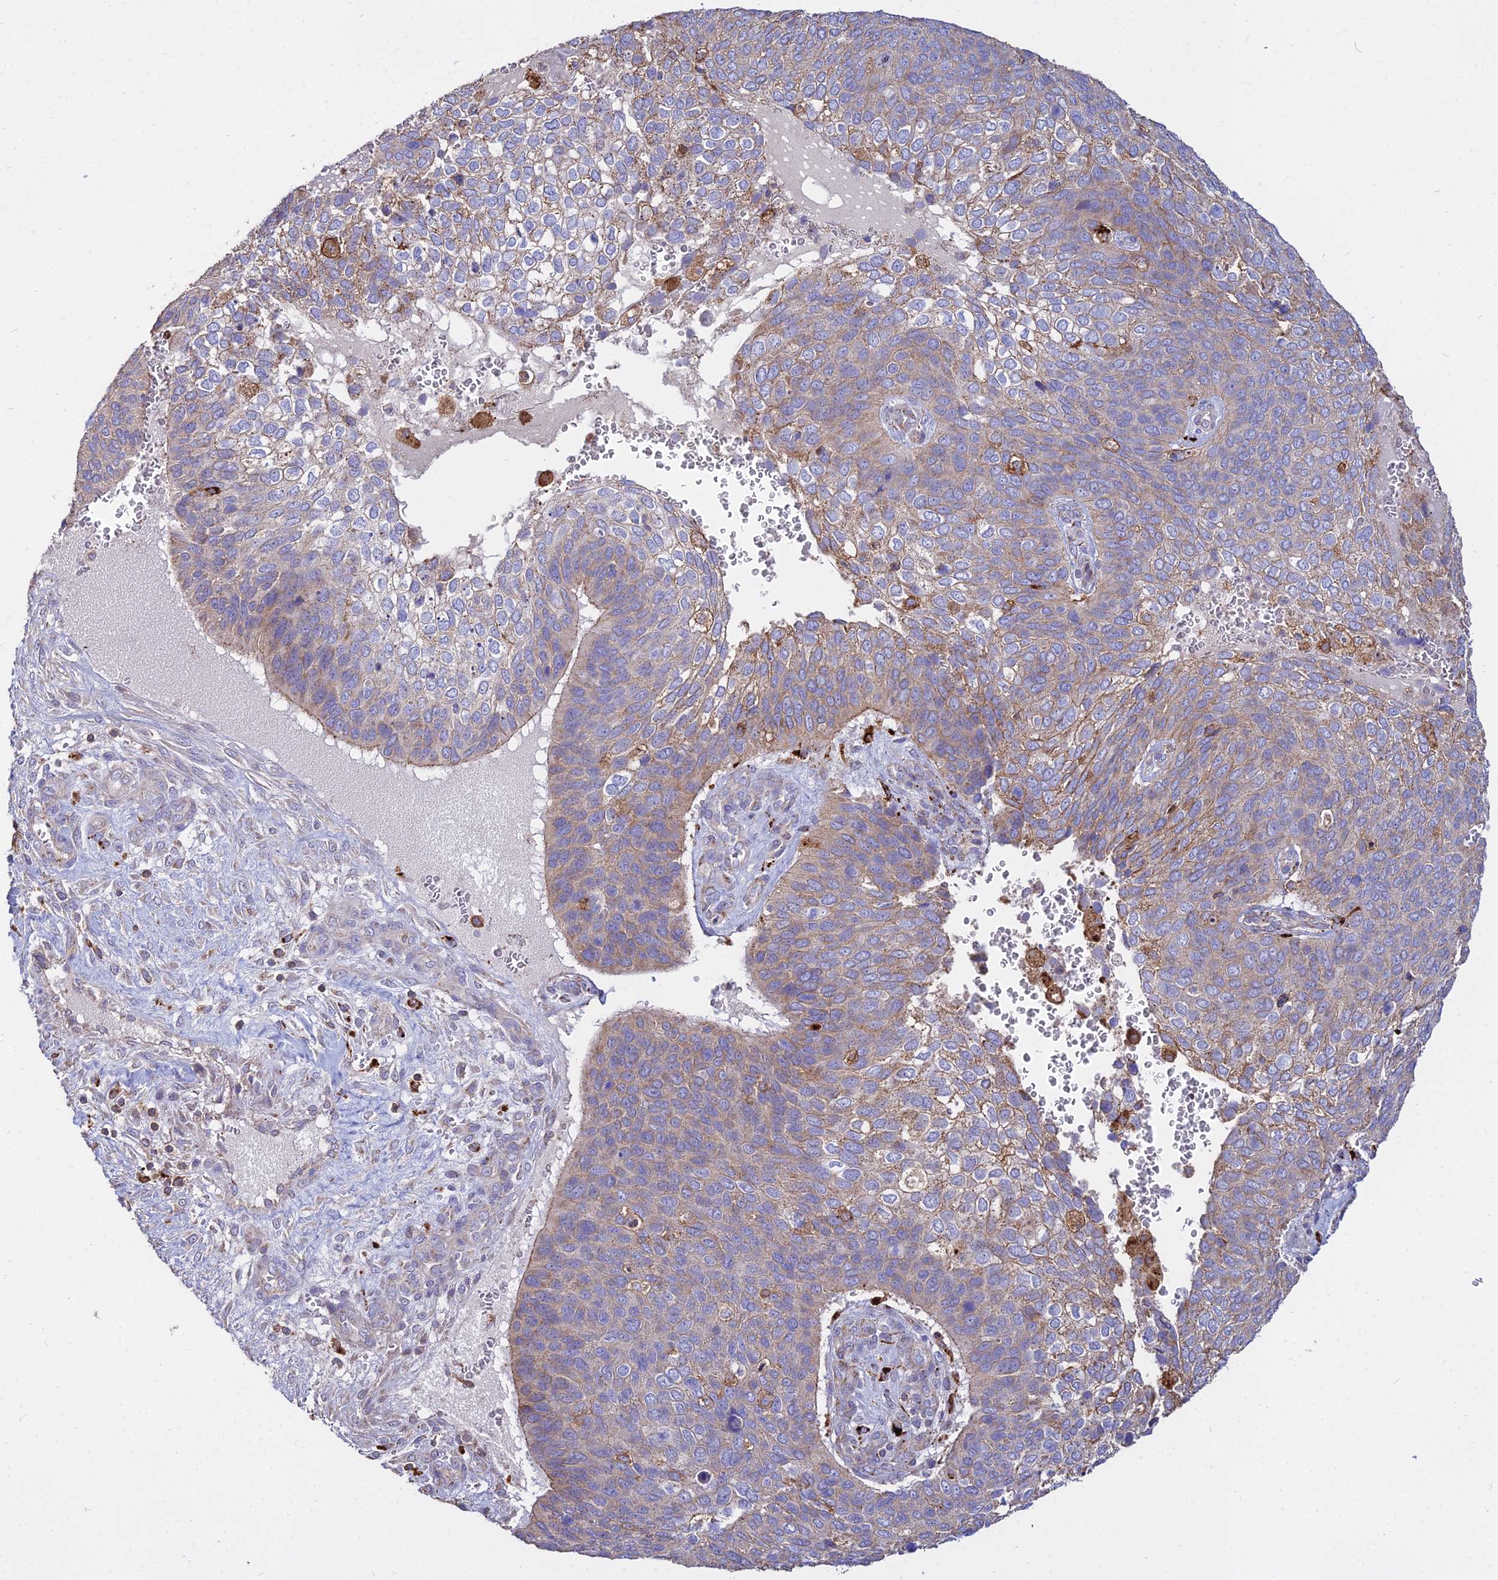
{"staining": {"intensity": "weak", "quantity": "25%-75%", "location": "cytoplasmic/membranous"}, "tissue": "skin cancer", "cell_type": "Tumor cells", "image_type": "cancer", "snomed": [{"axis": "morphology", "description": "Basal cell carcinoma"}, {"axis": "topography", "description": "Skin"}], "caption": "A low amount of weak cytoplasmic/membranous staining is identified in approximately 25%-75% of tumor cells in skin cancer tissue. (Stains: DAB in brown, nuclei in blue, Microscopy: brightfield microscopy at high magnification).", "gene": "PNLIPRP3", "patient": {"sex": "female", "age": 74}}